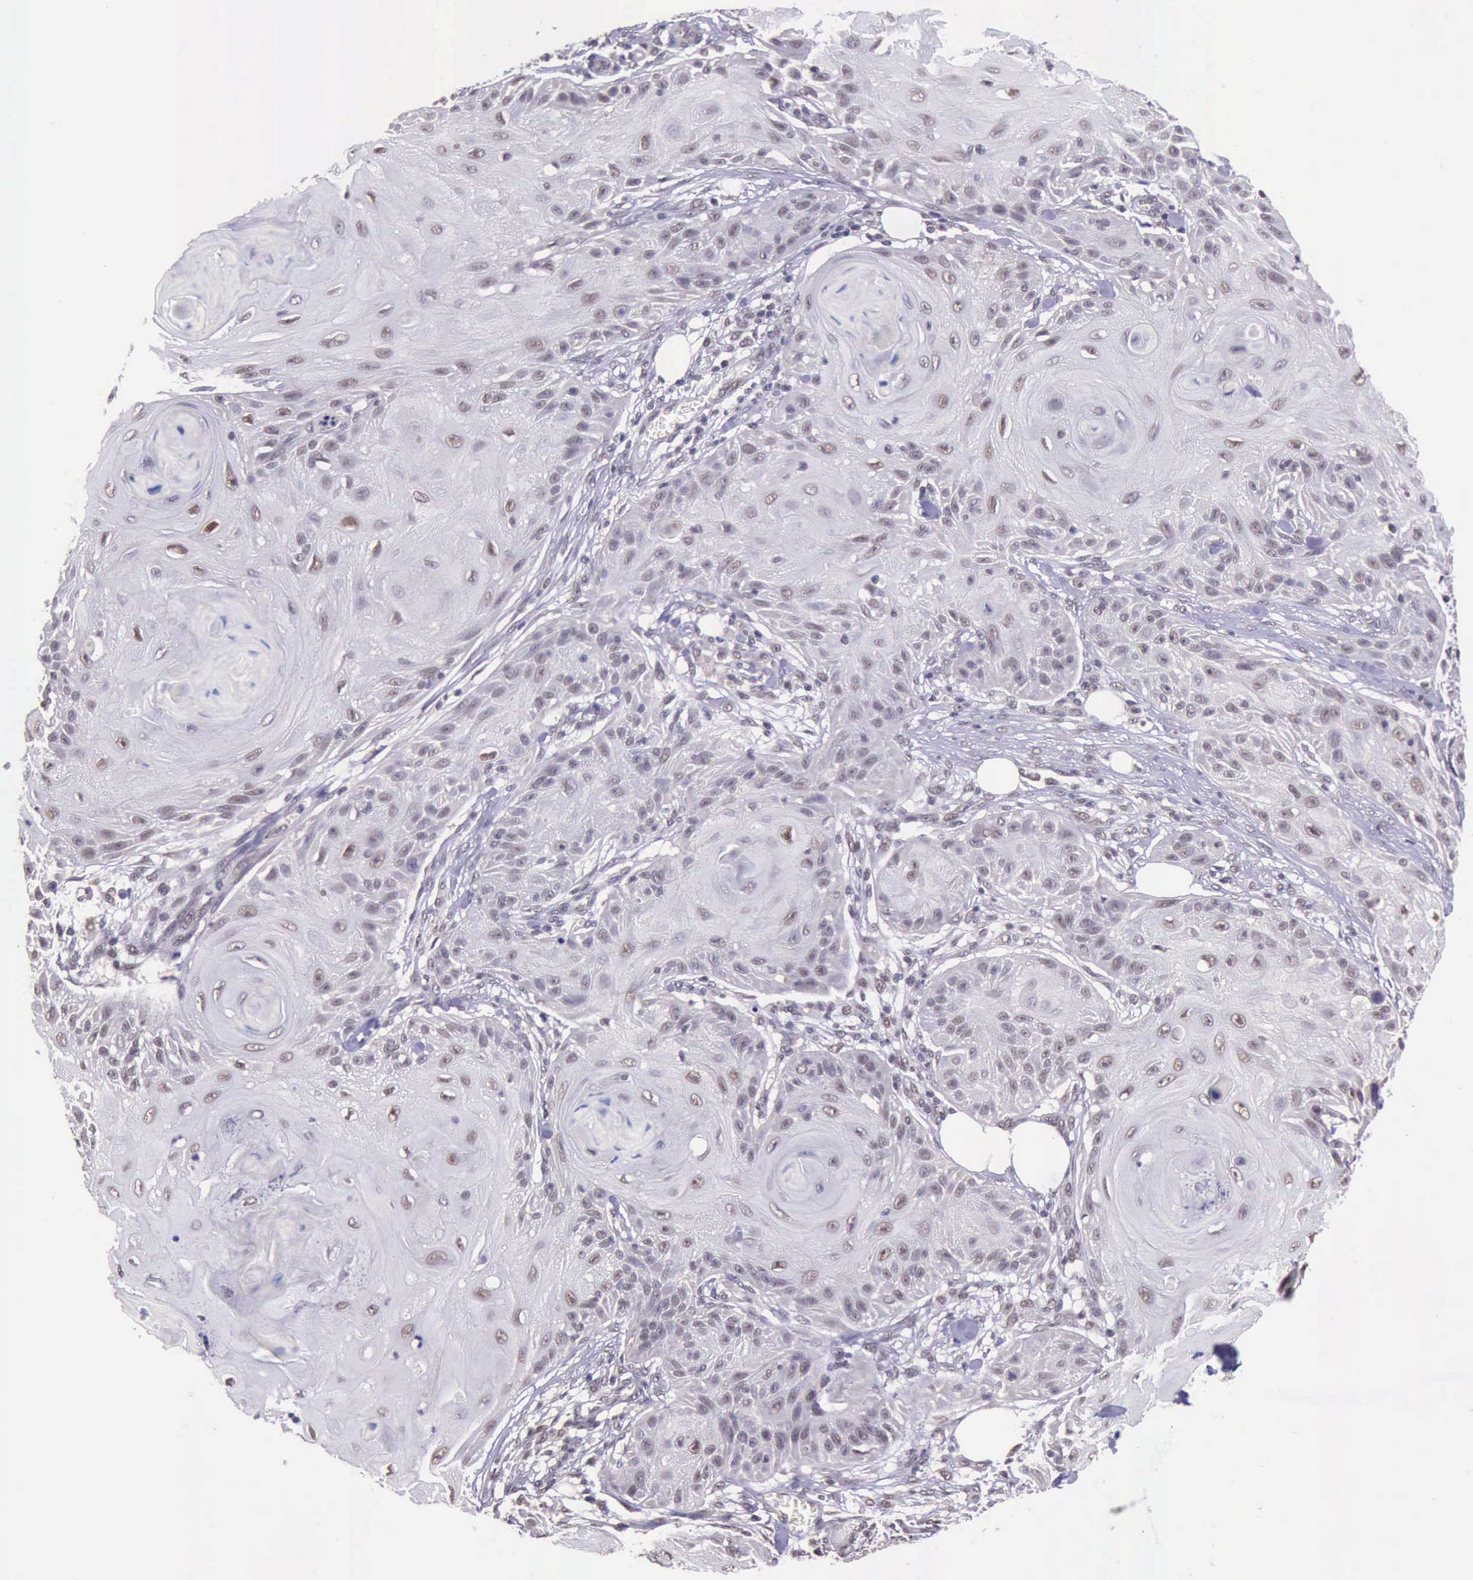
{"staining": {"intensity": "weak", "quantity": "<25%", "location": "nuclear"}, "tissue": "skin cancer", "cell_type": "Tumor cells", "image_type": "cancer", "snomed": [{"axis": "morphology", "description": "Squamous cell carcinoma, NOS"}, {"axis": "topography", "description": "Skin"}], "caption": "There is no significant positivity in tumor cells of skin cancer (squamous cell carcinoma). Brightfield microscopy of immunohistochemistry stained with DAB (brown) and hematoxylin (blue), captured at high magnification.", "gene": "PRPF39", "patient": {"sex": "female", "age": 88}}